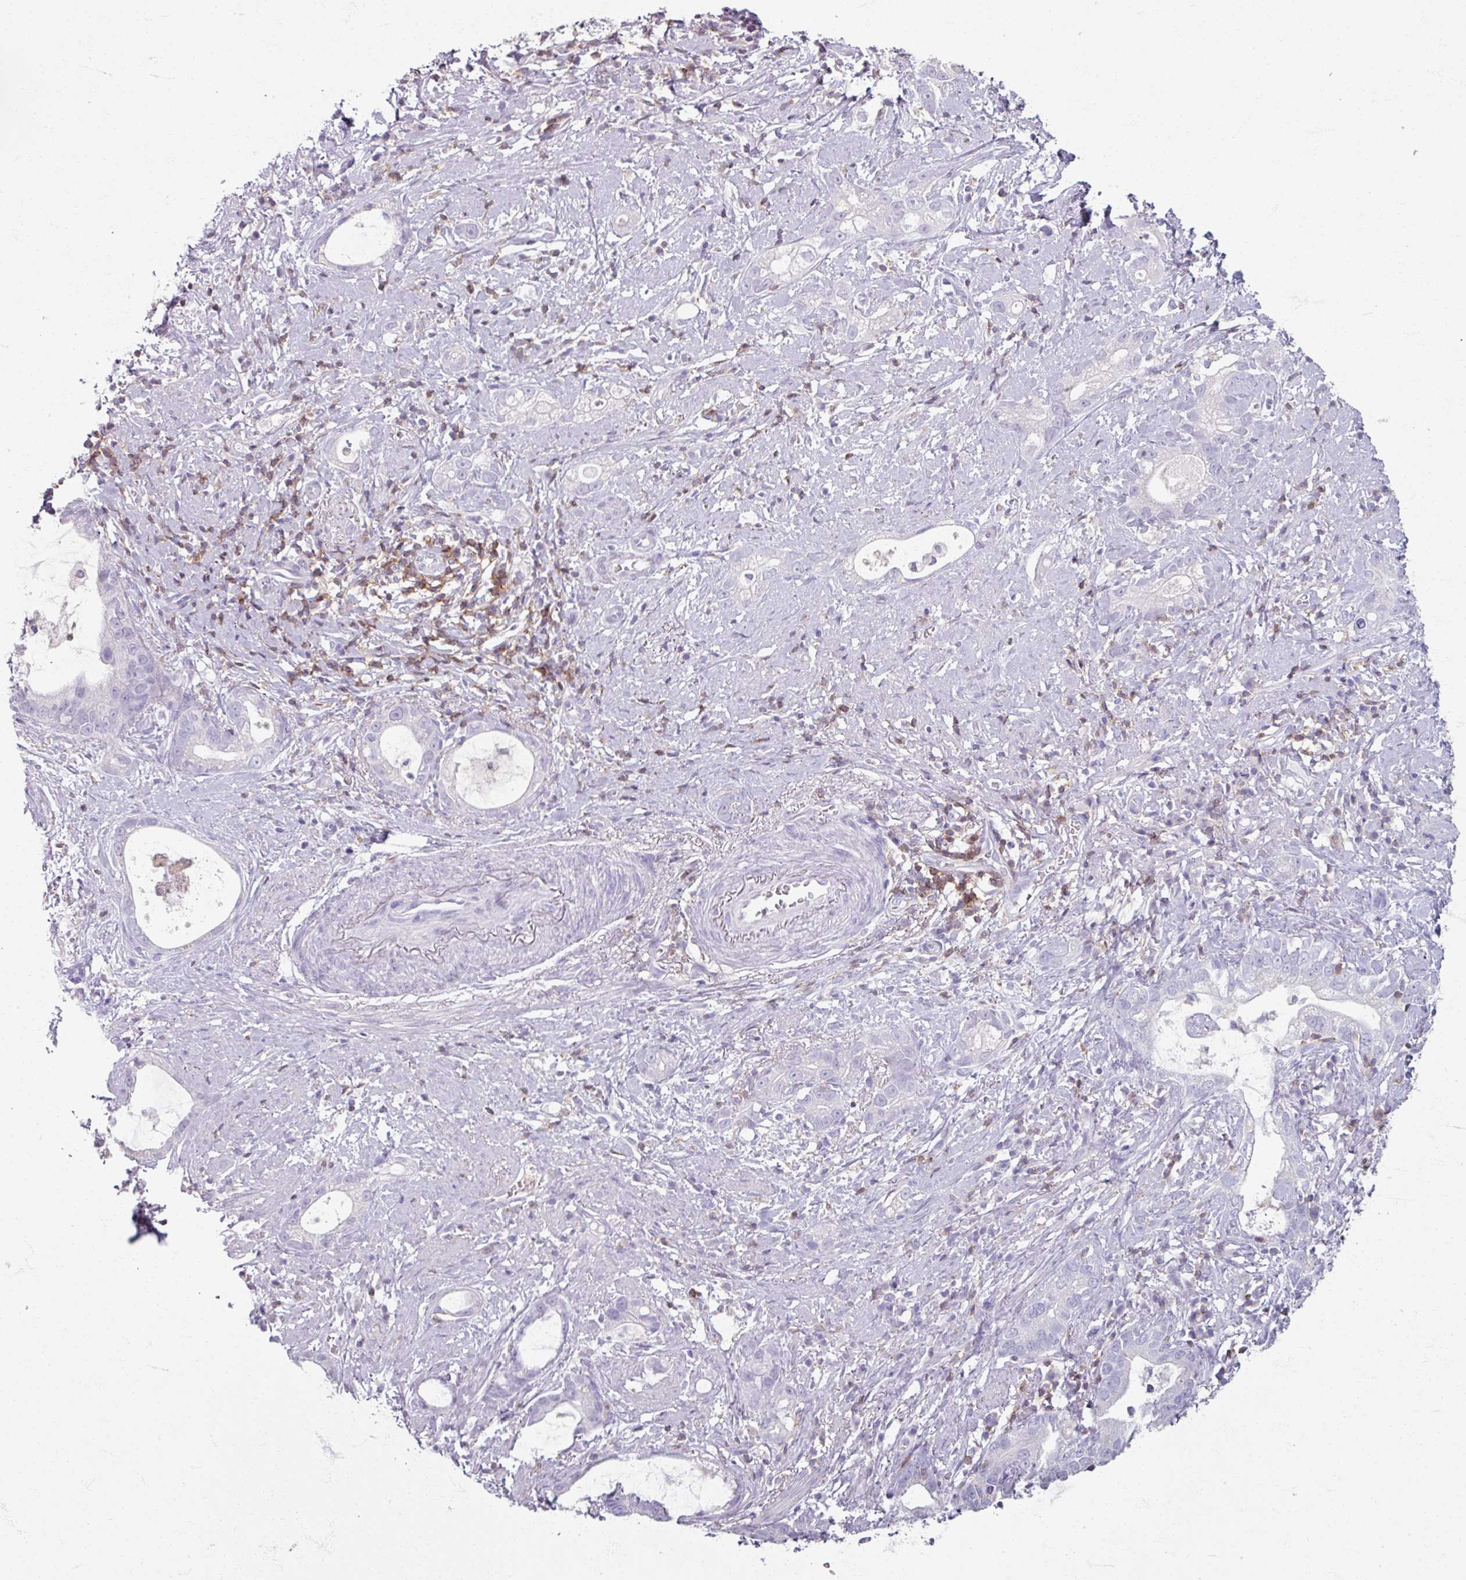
{"staining": {"intensity": "negative", "quantity": "none", "location": "none"}, "tissue": "stomach cancer", "cell_type": "Tumor cells", "image_type": "cancer", "snomed": [{"axis": "morphology", "description": "Adenocarcinoma, NOS"}, {"axis": "topography", "description": "Stomach"}], "caption": "Tumor cells show no significant expression in stomach cancer.", "gene": "PTPRC", "patient": {"sex": "male", "age": 55}}